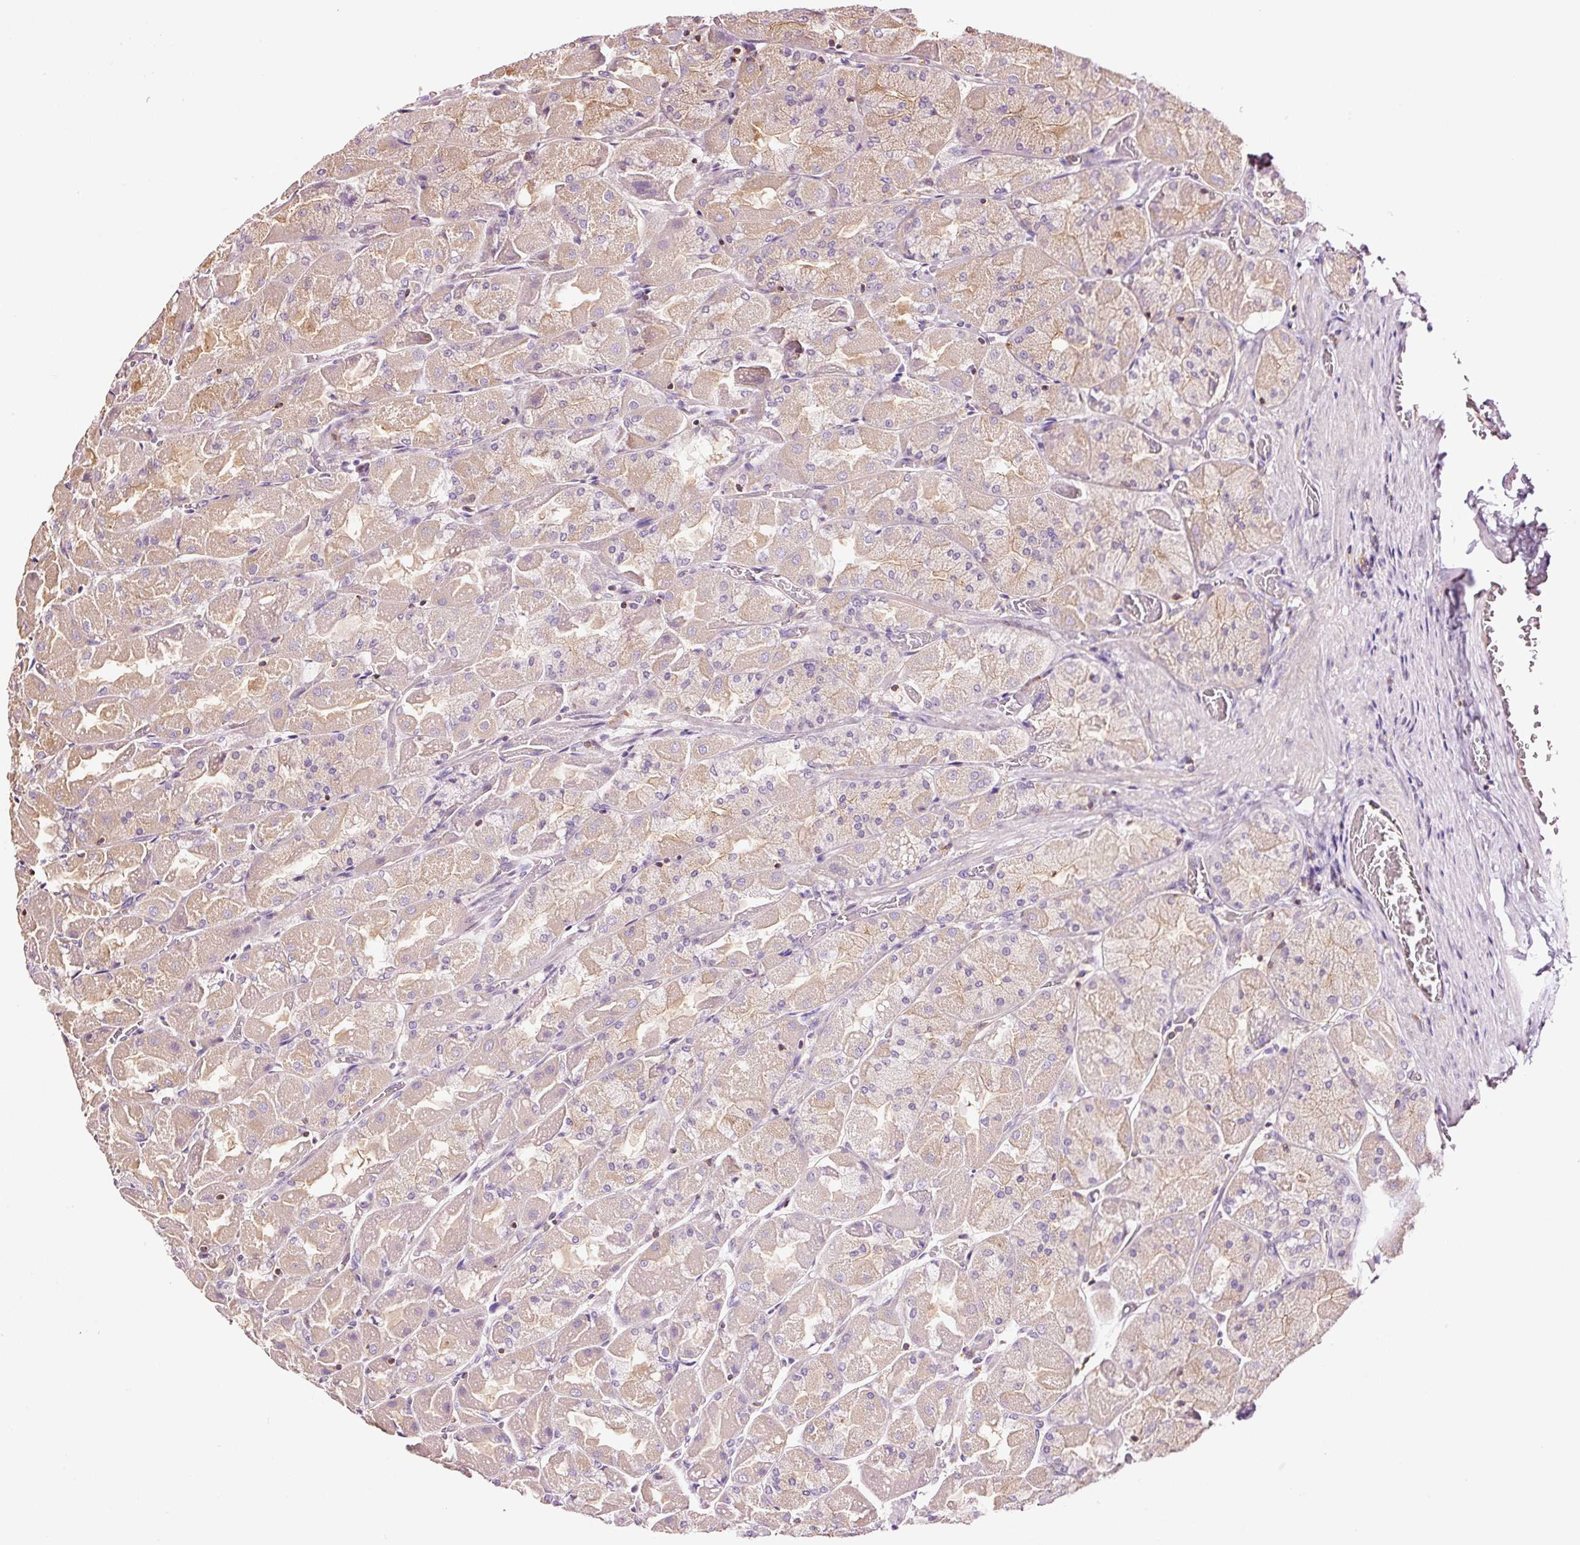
{"staining": {"intensity": "moderate", "quantity": "25%-75%", "location": "cytoplasmic/membranous"}, "tissue": "stomach", "cell_type": "Glandular cells", "image_type": "normal", "snomed": [{"axis": "morphology", "description": "Normal tissue, NOS"}, {"axis": "topography", "description": "Stomach"}], "caption": "DAB immunohistochemical staining of benign human stomach exhibits moderate cytoplasmic/membranous protein expression in approximately 25%-75% of glandular cells.", "gene": "METAP1", "patient": {"sex": "female", "age": 61}}